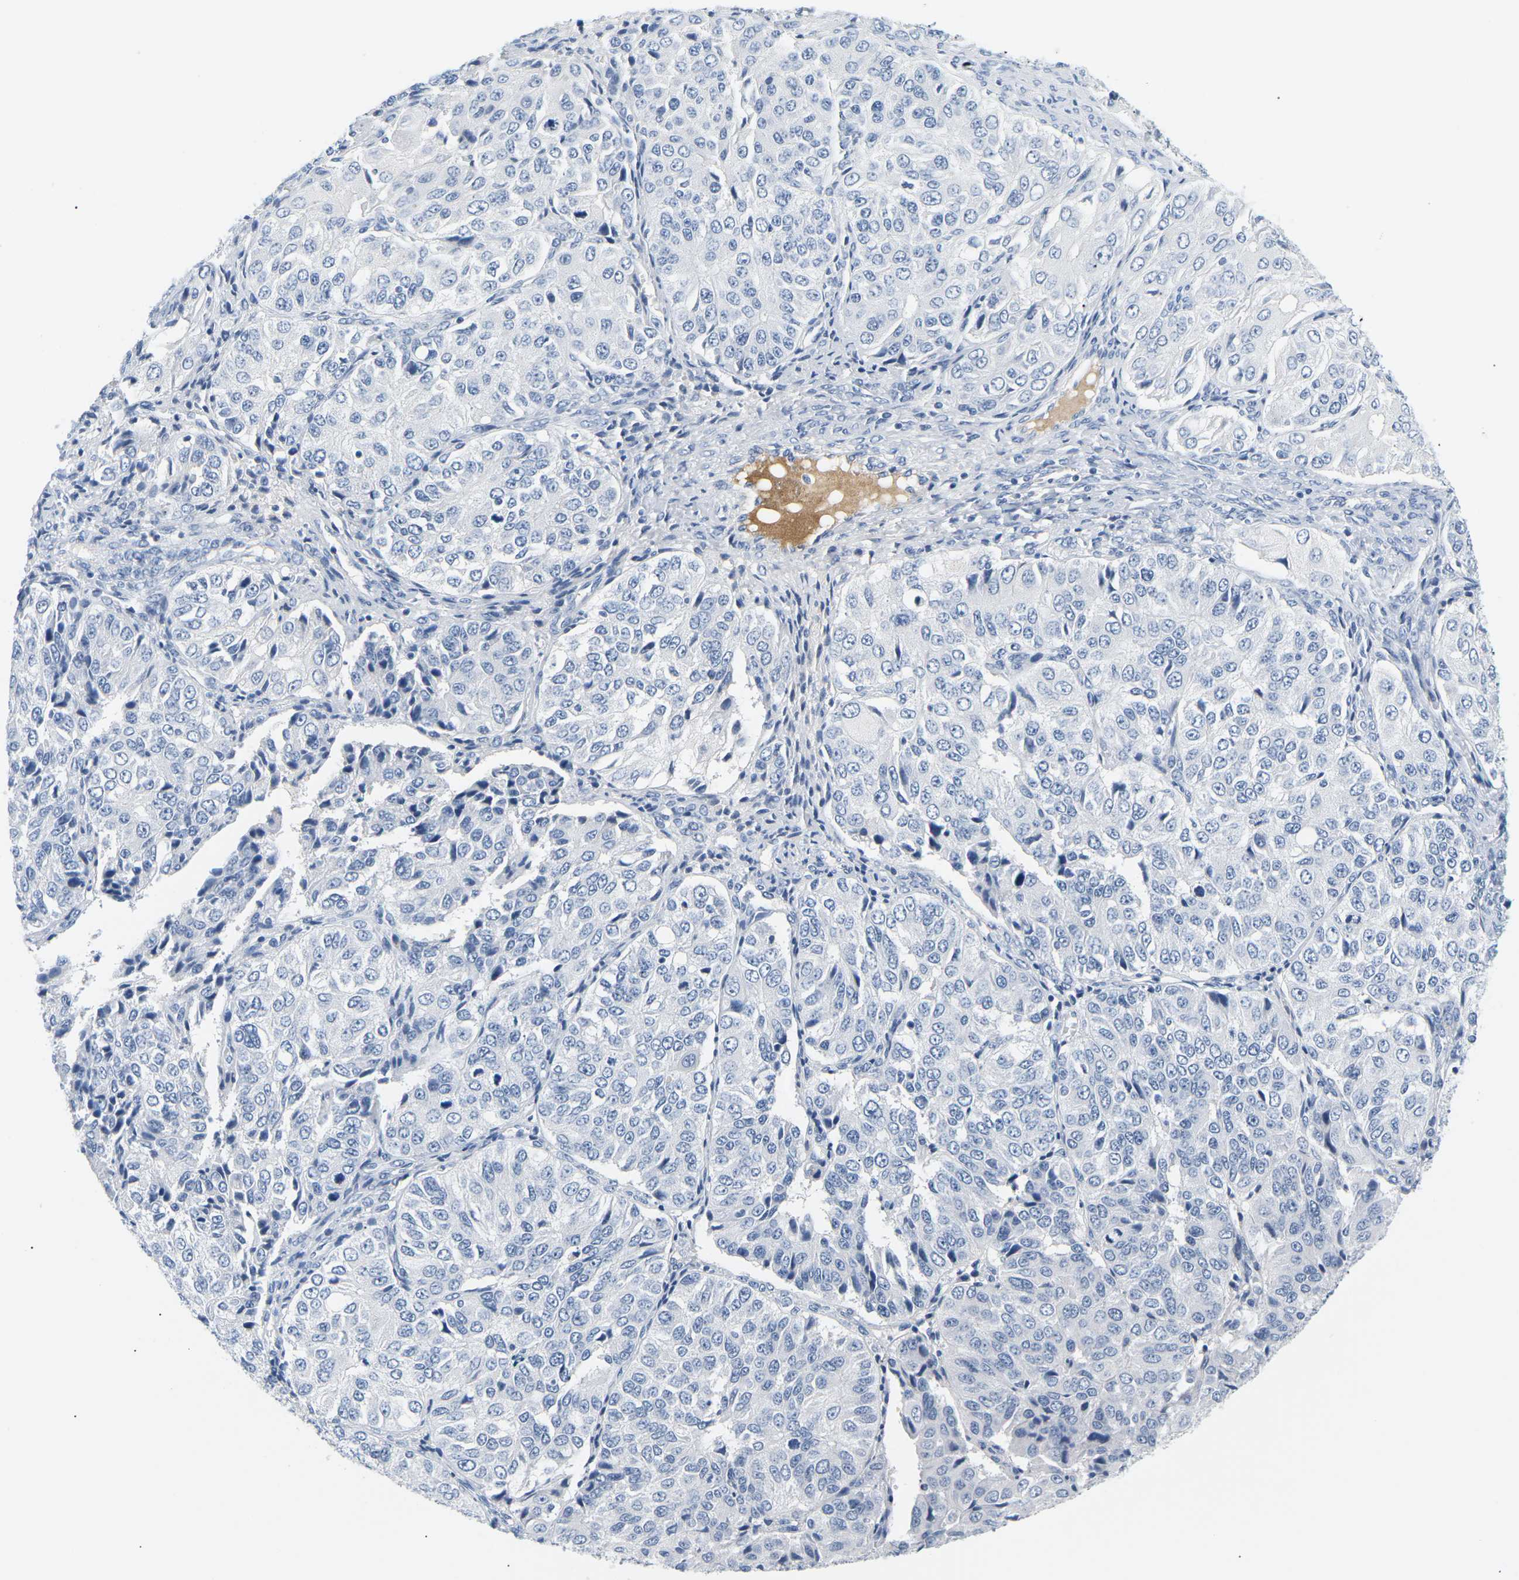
{"staining": {"intensity": "negative", "quantity": "none", "location": "none"}, "tissue": "ovarian cancer", "cell_type": "Tumor cells", "image_type": "cancer", "snomed": [{"axis": "morphology", "description": "Carcinoma, endometroid"}, {"axis": "topography", "description": "Ovary"}], "caption": "Tumor cells are negative for brown protein staining in endometroid carcinoma (ovarian).", "gene": "APOB", "patient": {"sex": "female", "age": 51}}